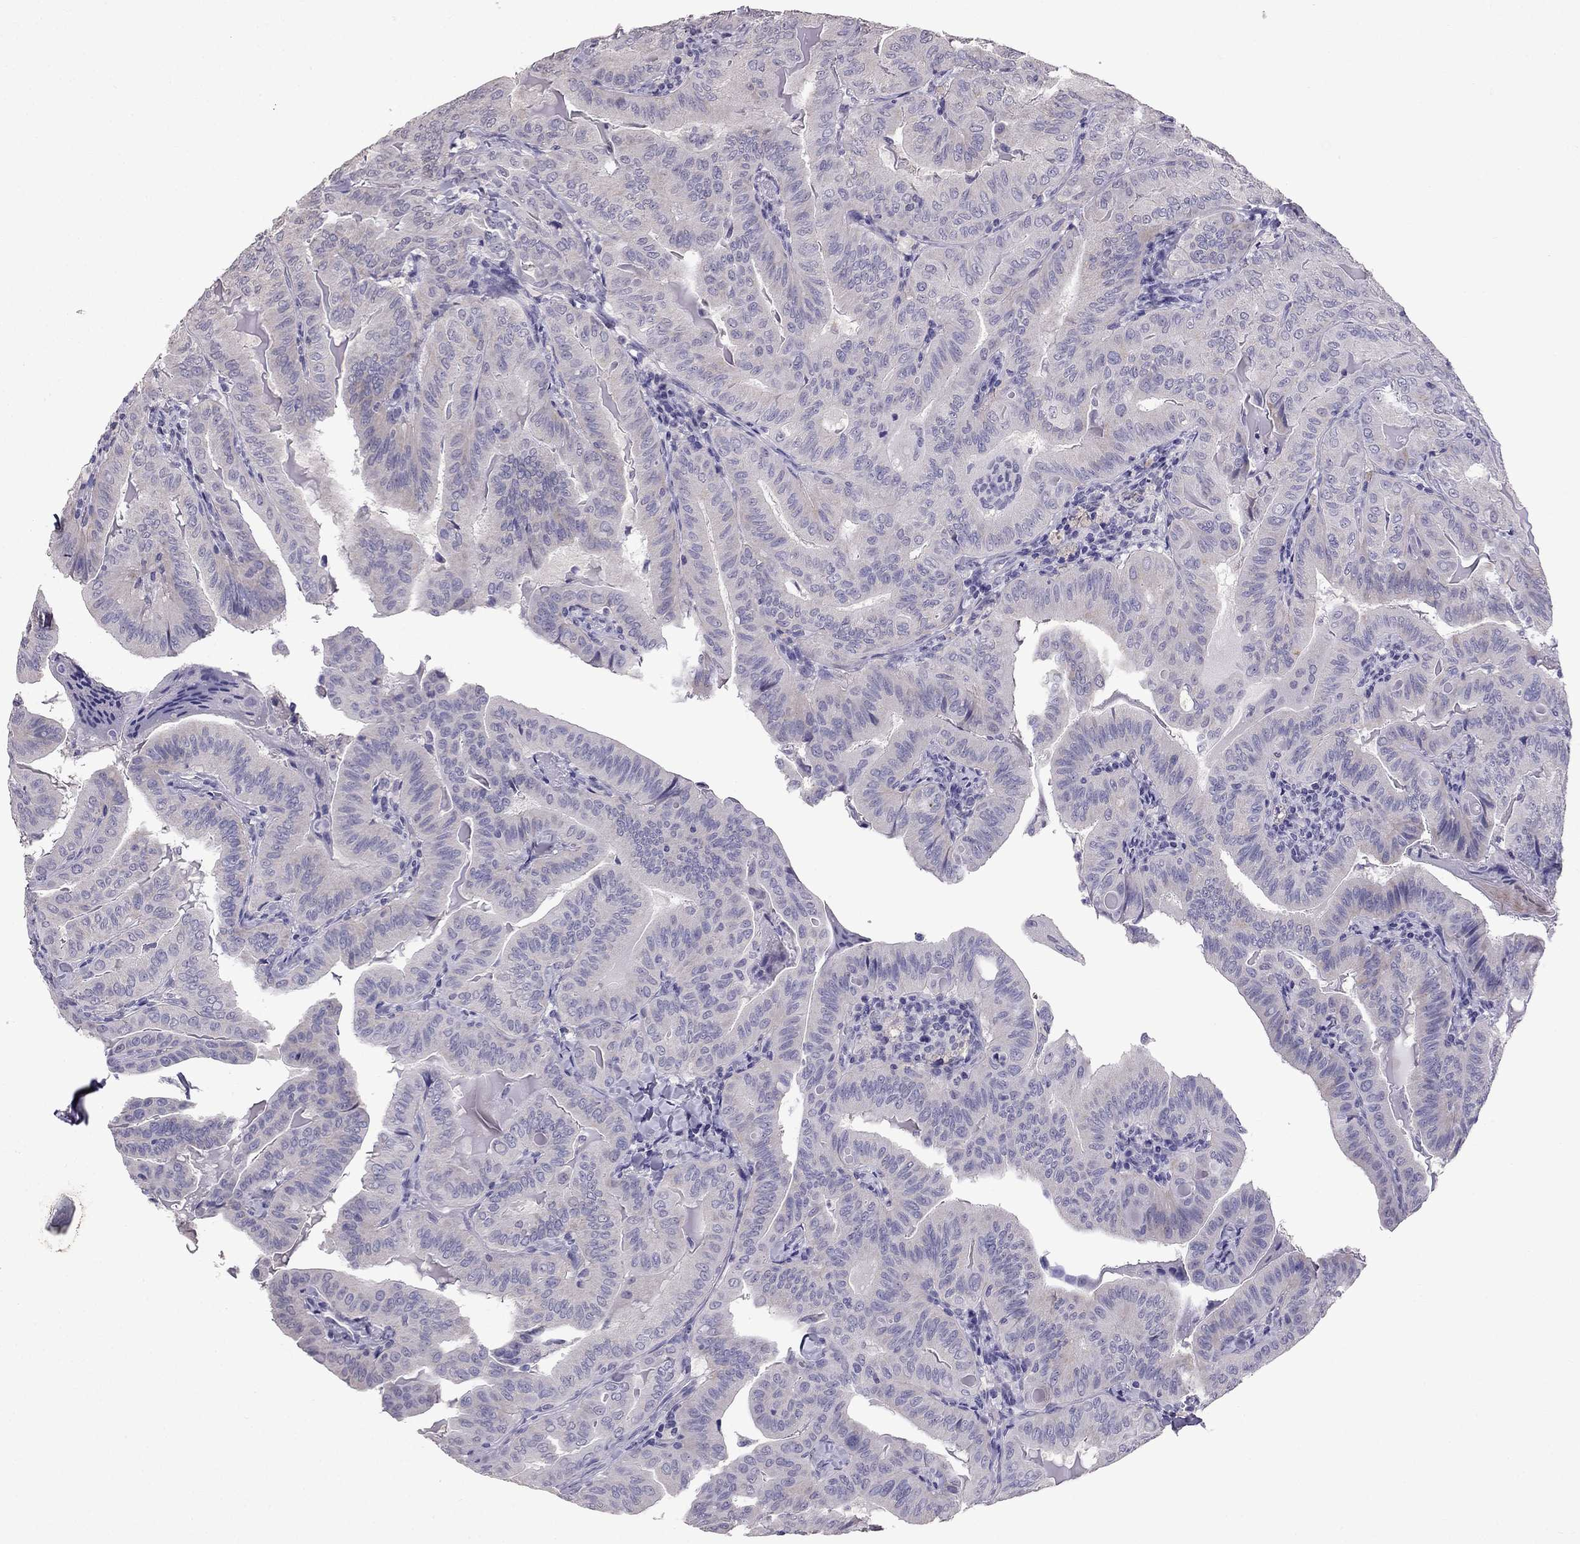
{"staining": {"intensity": "negative", "quantity": "none", "location": "none"}, "tissue": "thyroid cancer", "cell_type": "Tumor cells", "image_type": "cancer", "snomed": [{"axis": "morphology", "description": "Papillary adenocarcinoma, NOS"}, {"axis": "topography", "description": "Thyroid gland"}], "caption": "Tumor cells are negative for protein expression in human thyroid cancer.", "gene": "SCG5", "patient": {"sex": "female", "age": 68}}